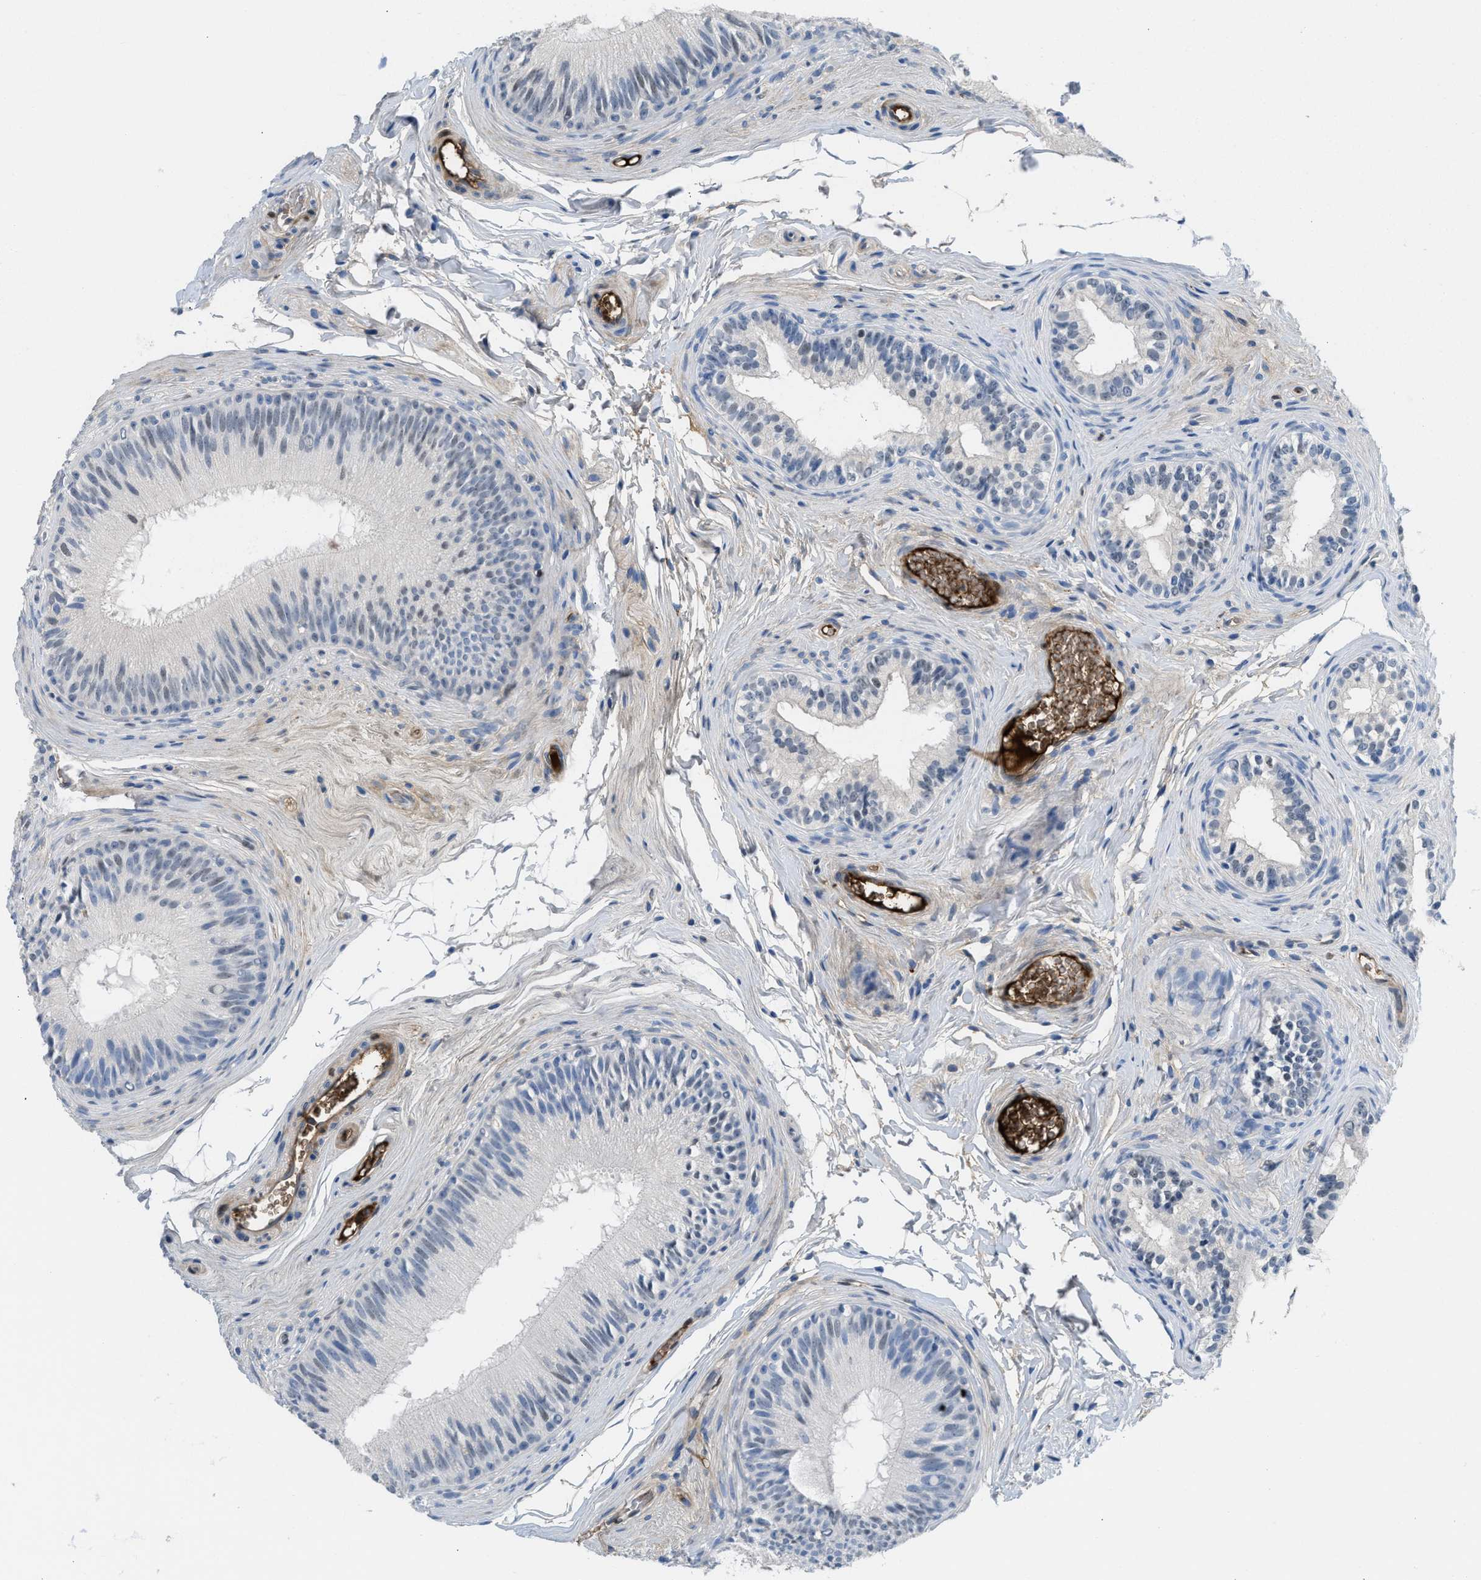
{"staining": {"intensity": "negative", "quantity": "none", "location": "none"}, "tissue": "epididymis", "cell_type": "Glandular cells", "image_type": "normal", "snomed": [{"axis": "morphology", "description": "Normal tissue, NOS"}, {"axis": "topography", "description": "Testis"}, {"axis": "topography", "description": "Epididymis"}], "caption": "Human epididymis stained for a protein using IHC displays no expression in glandular cells.", "gene": "LEF1", "patient": {"sex": "male", "age": 36}}